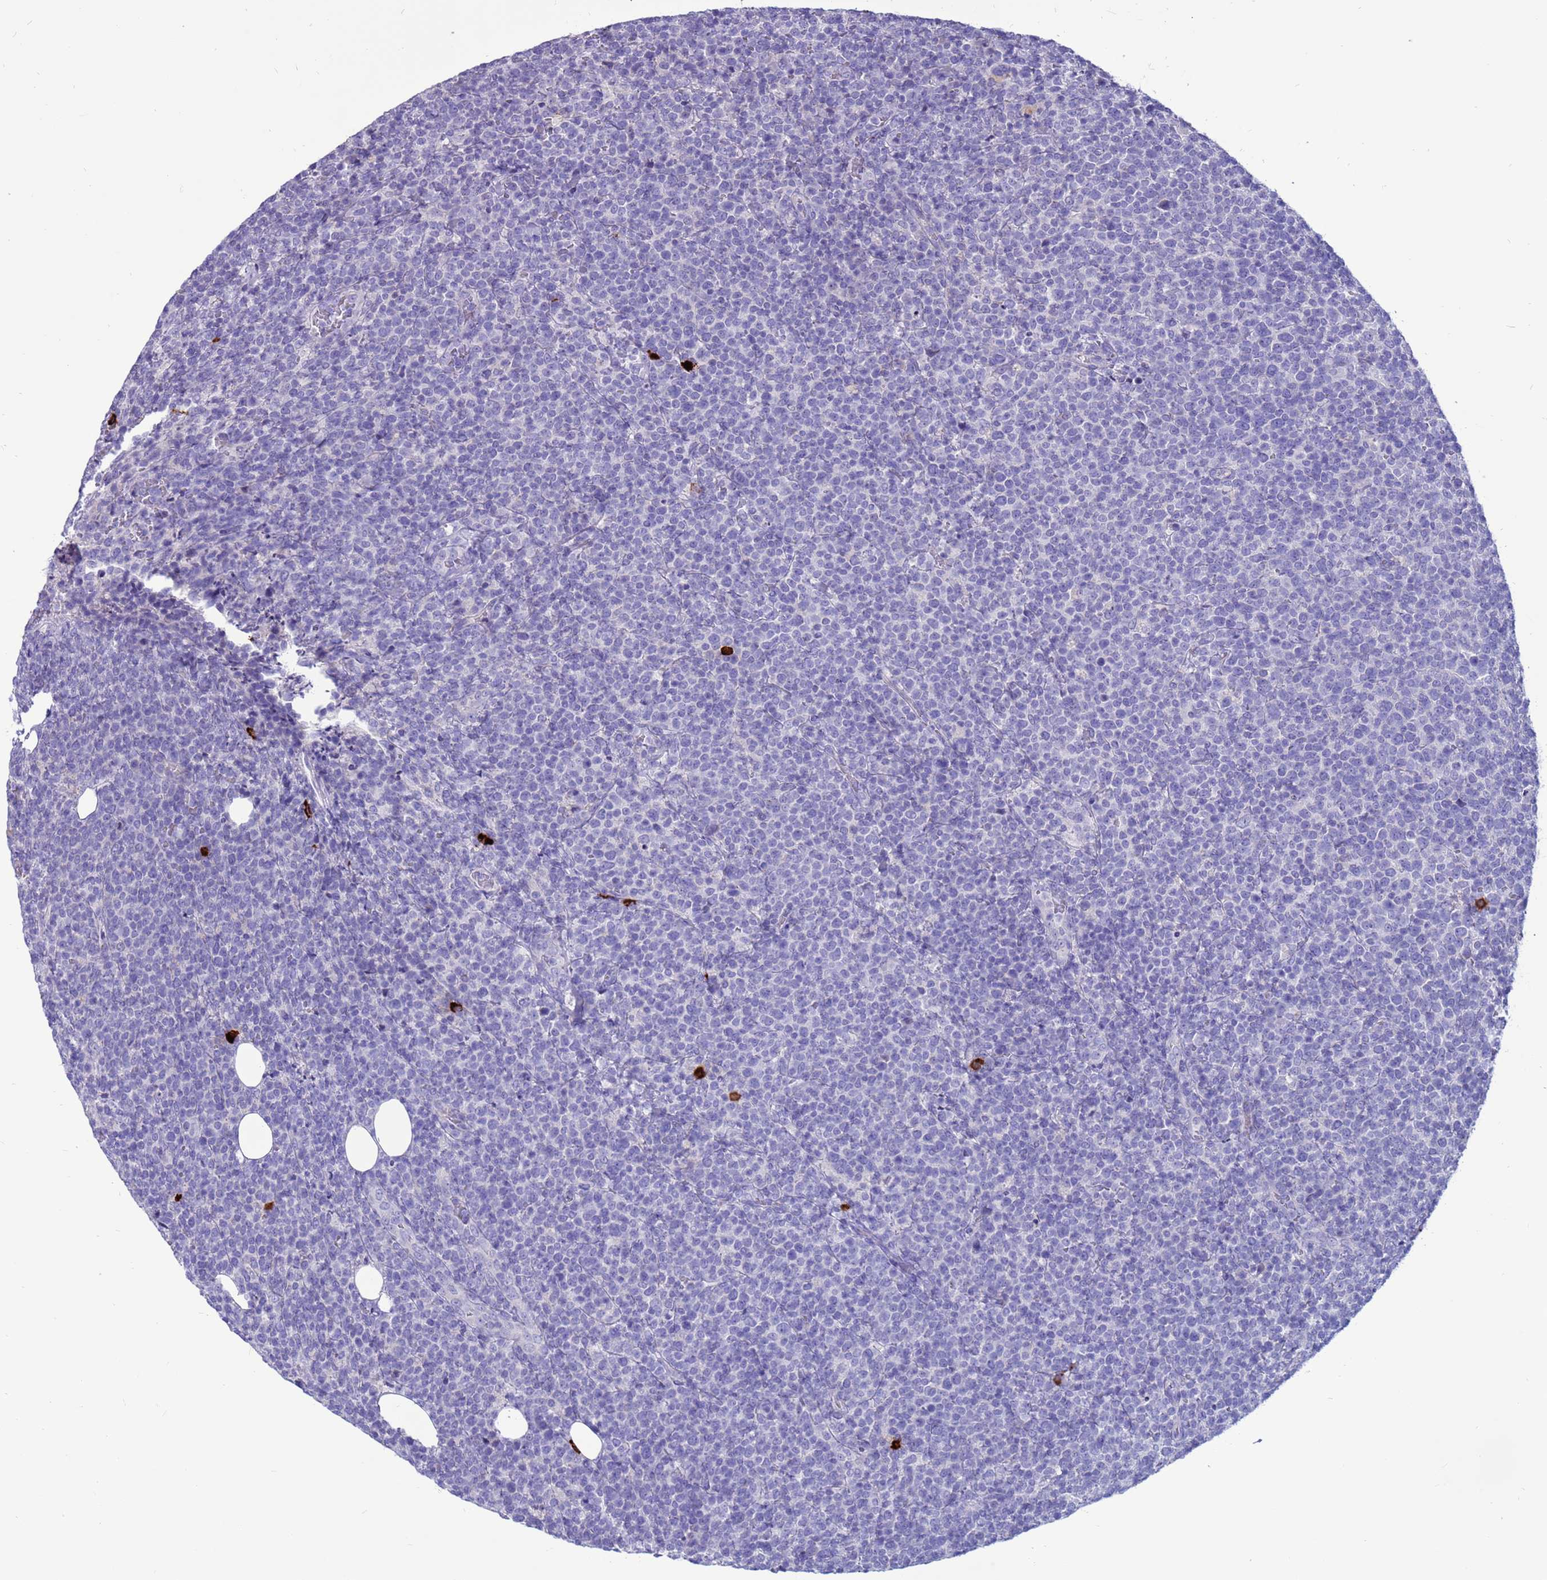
{"staining": {"intensity": "negative", "quantity": "none", "location": "none"}, "tissue": "lymphoma", "cell_type": "Tumor cells", "image_type": "cancer", "snomed": [{"axis": "morphology", "description": "Malignant lymphoma, non-Hodgkin's type, High grade"}, {"axis": "topography", "description": "Lymph node"}], "caption": "High magnification brightfield microscopy of lymphoma stained with DAB (brown) and counterstained with hematoxylin (blue): tumor cells show no significant staining.", "gene": "PDE10A", "patient": {"sex": "male", "age": 61}}